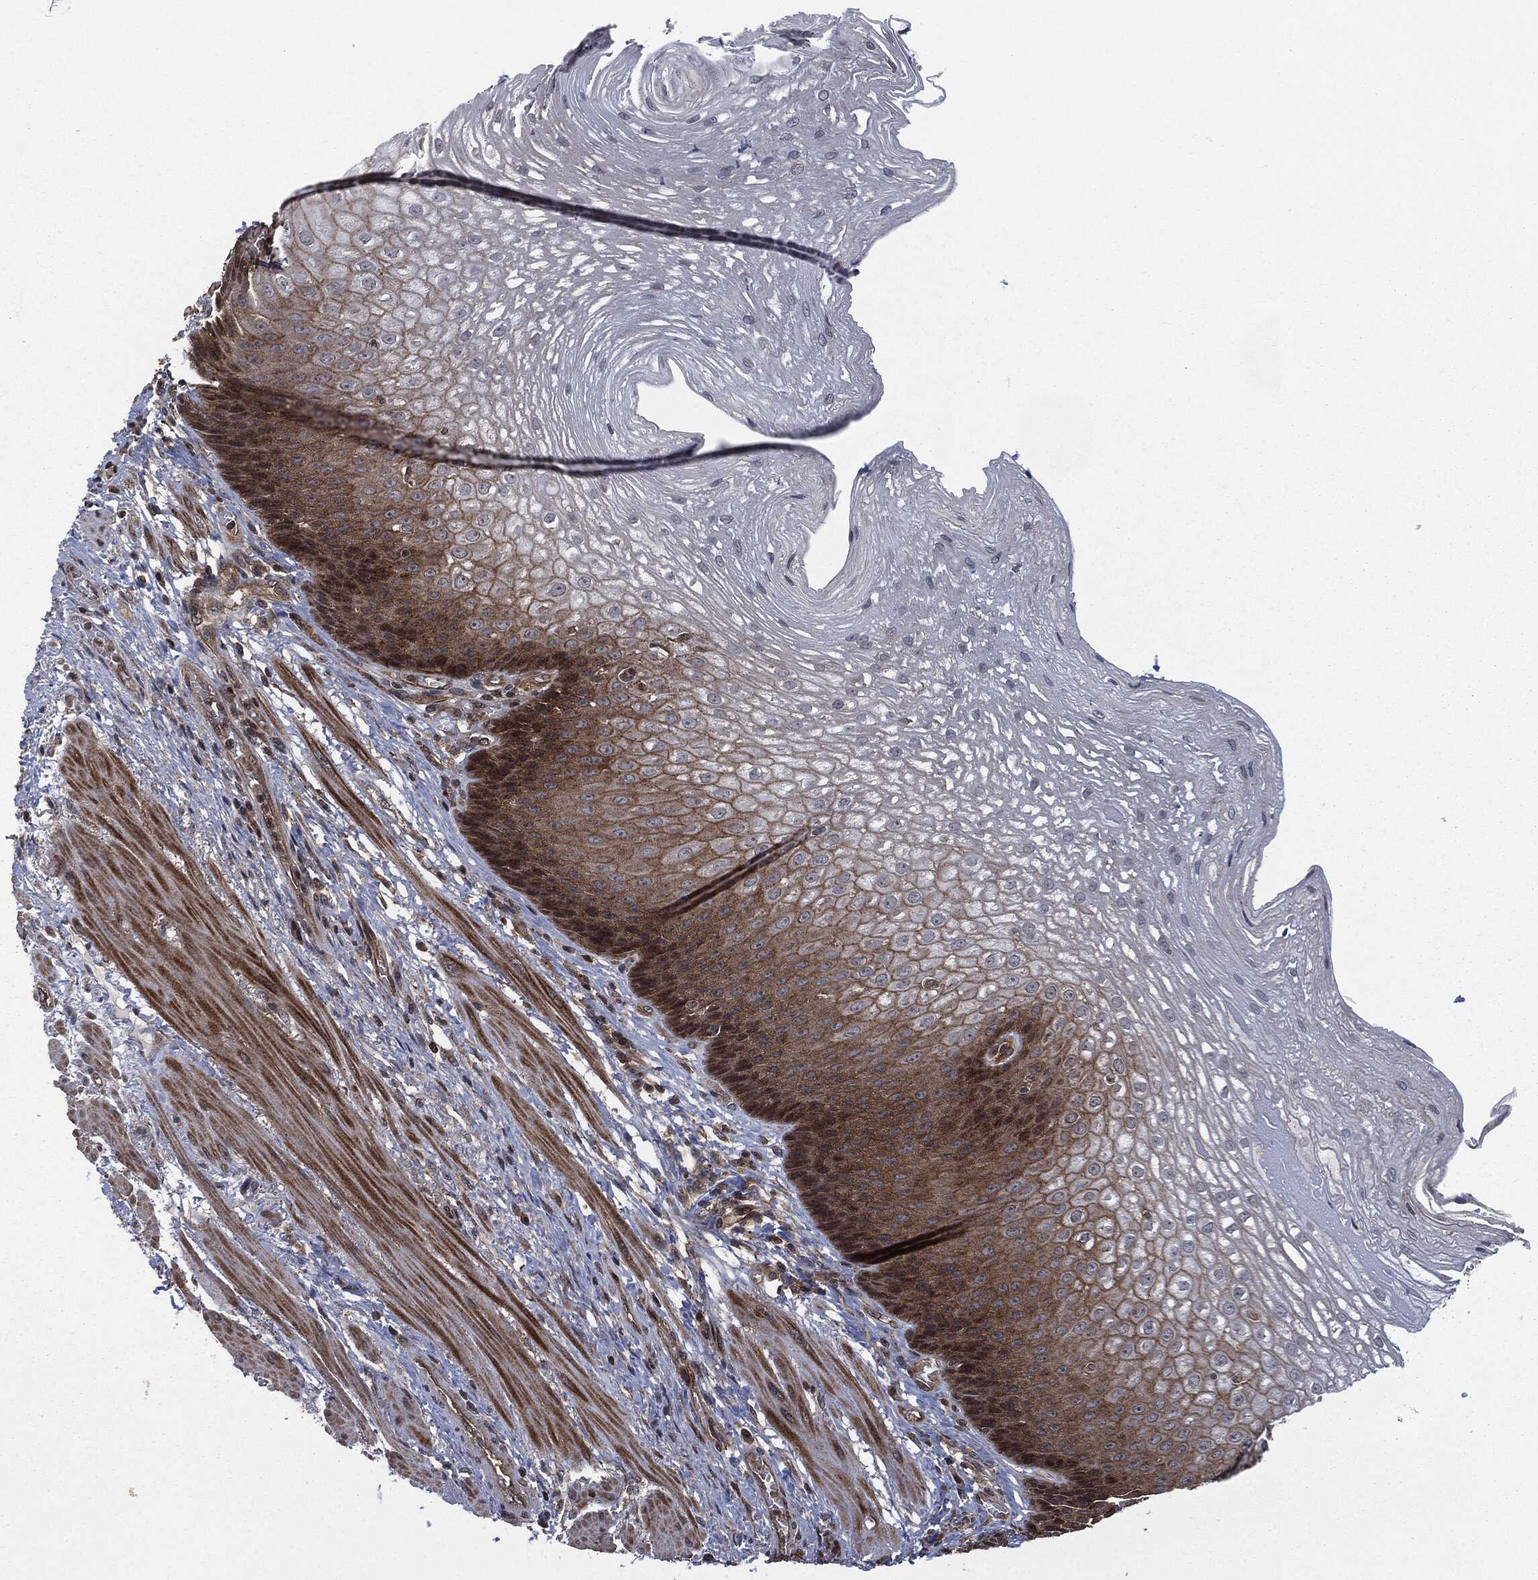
{"staining": {"intensity": "strong", "quantity": "<25%", "location": "cytoplasmic/membranous"}, "tissue": "esophagus", "cell_type": "Squamous epithelial cells", "image_type": "normal", "snomed": [{"axis": "morphology", "description": "Normal tissue, NOS"}, {"axis": "topography", "description": "Esophagus"}], "caption": "High-magnification brightfield microscopy of unremarkable esophagus stained with DAB (brown) and counterstained with hematoxylin (blue). squamous epithelial cells exhibit strong cytoplasmic/membranous expression is present in approximately<25% of cells.", "gene": "HRAS", "patient": {"sex": "male", "age": 63}}